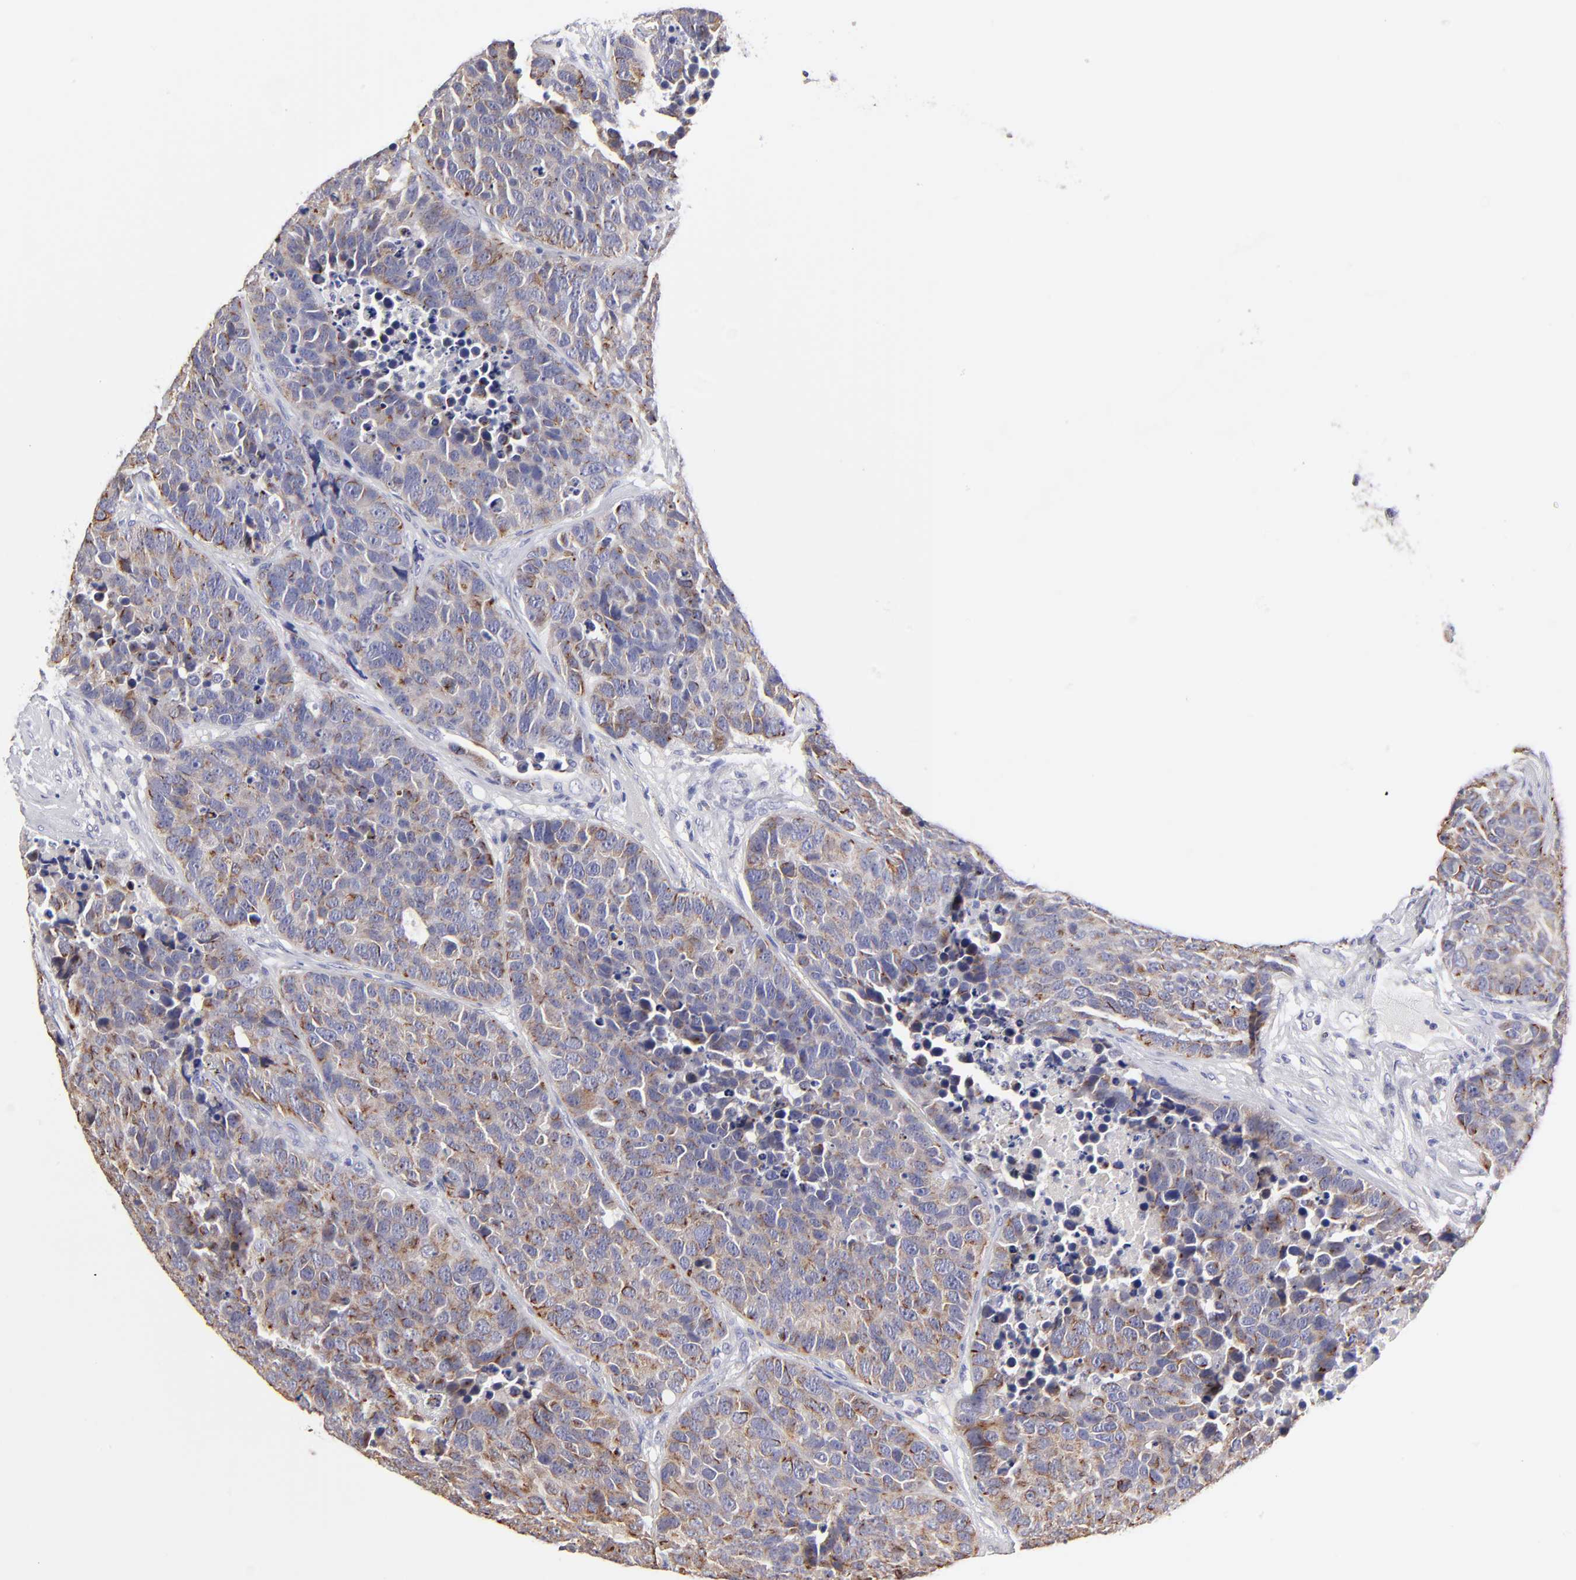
{"staining": {"intensity": "weak", "quantity": "25%-75%", "location": "cytoplasmic/membranous"}, "tissue": "carcinoid", "cell_type": "Tumor cells", "image_type": "cancer", "snomed": [{"axis": "morphology", "description": "Carcinoid, malignant, NOS"}, {"axis": "topography", "description": "Lung"}], "caption": "About 25%-75% of tumor cells in carcinoid (malignant) reveal weak cytoplasmic/membranous protein staining as visualized by brown immunohistochemical staining.", "gene": "BTG2", "patient": {"sex": "male", "age": 60}}